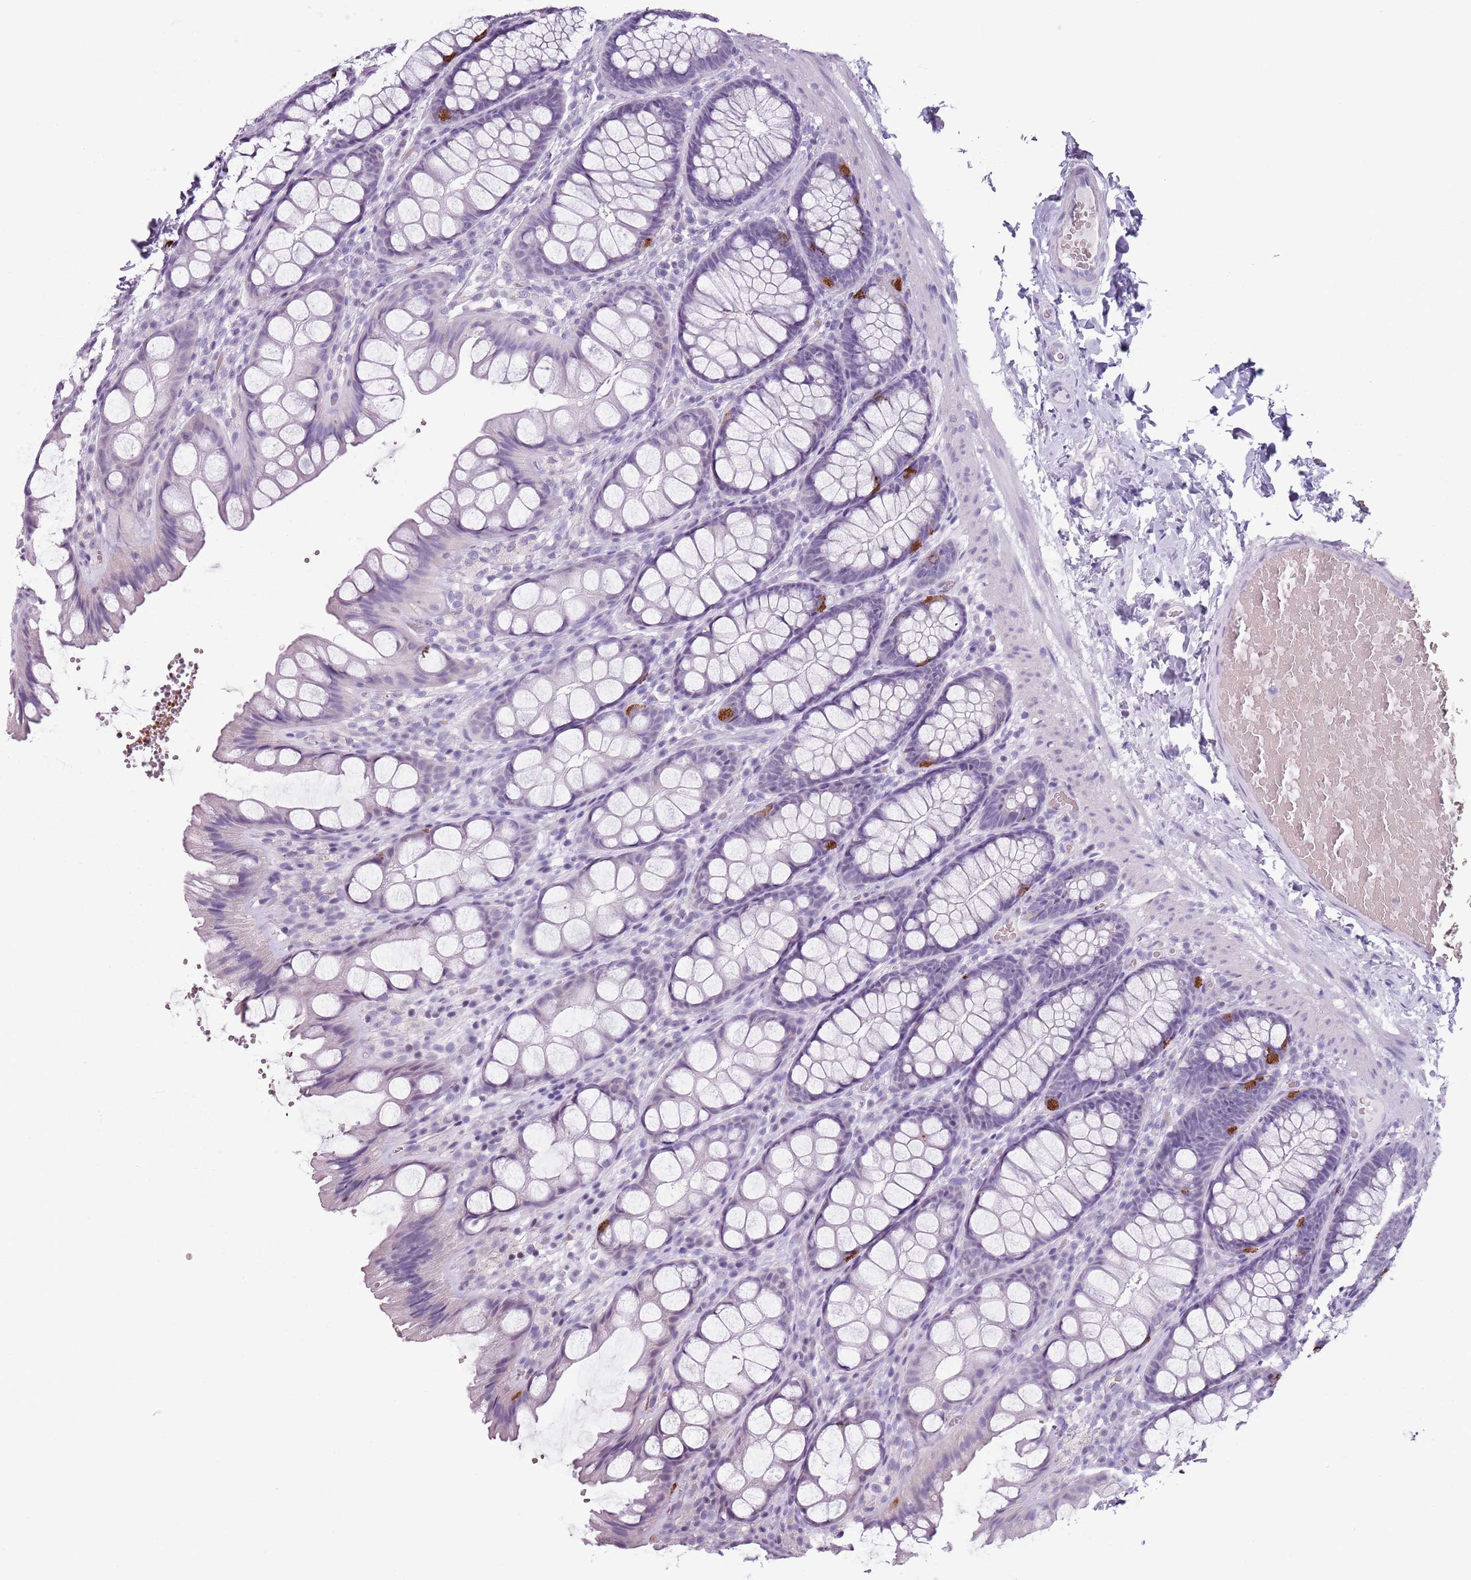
{"staining": {"intensity": "negative", "quantity": "none", "location": "none"}, "tissue": "colon", "cell_type": "Endothelial cells", "image_type": "normal", "snomed": [{"axis": "morphology", "description": "Normal tissue, NOS"}, {"axis": "topography", "description": "Colon"}], "caption": "Protein analysis of unremarkable colon shows no significant positivity in endothelial cells.", "gene": "SPESP1", "patient": {"sex": "male", "age": 47}}